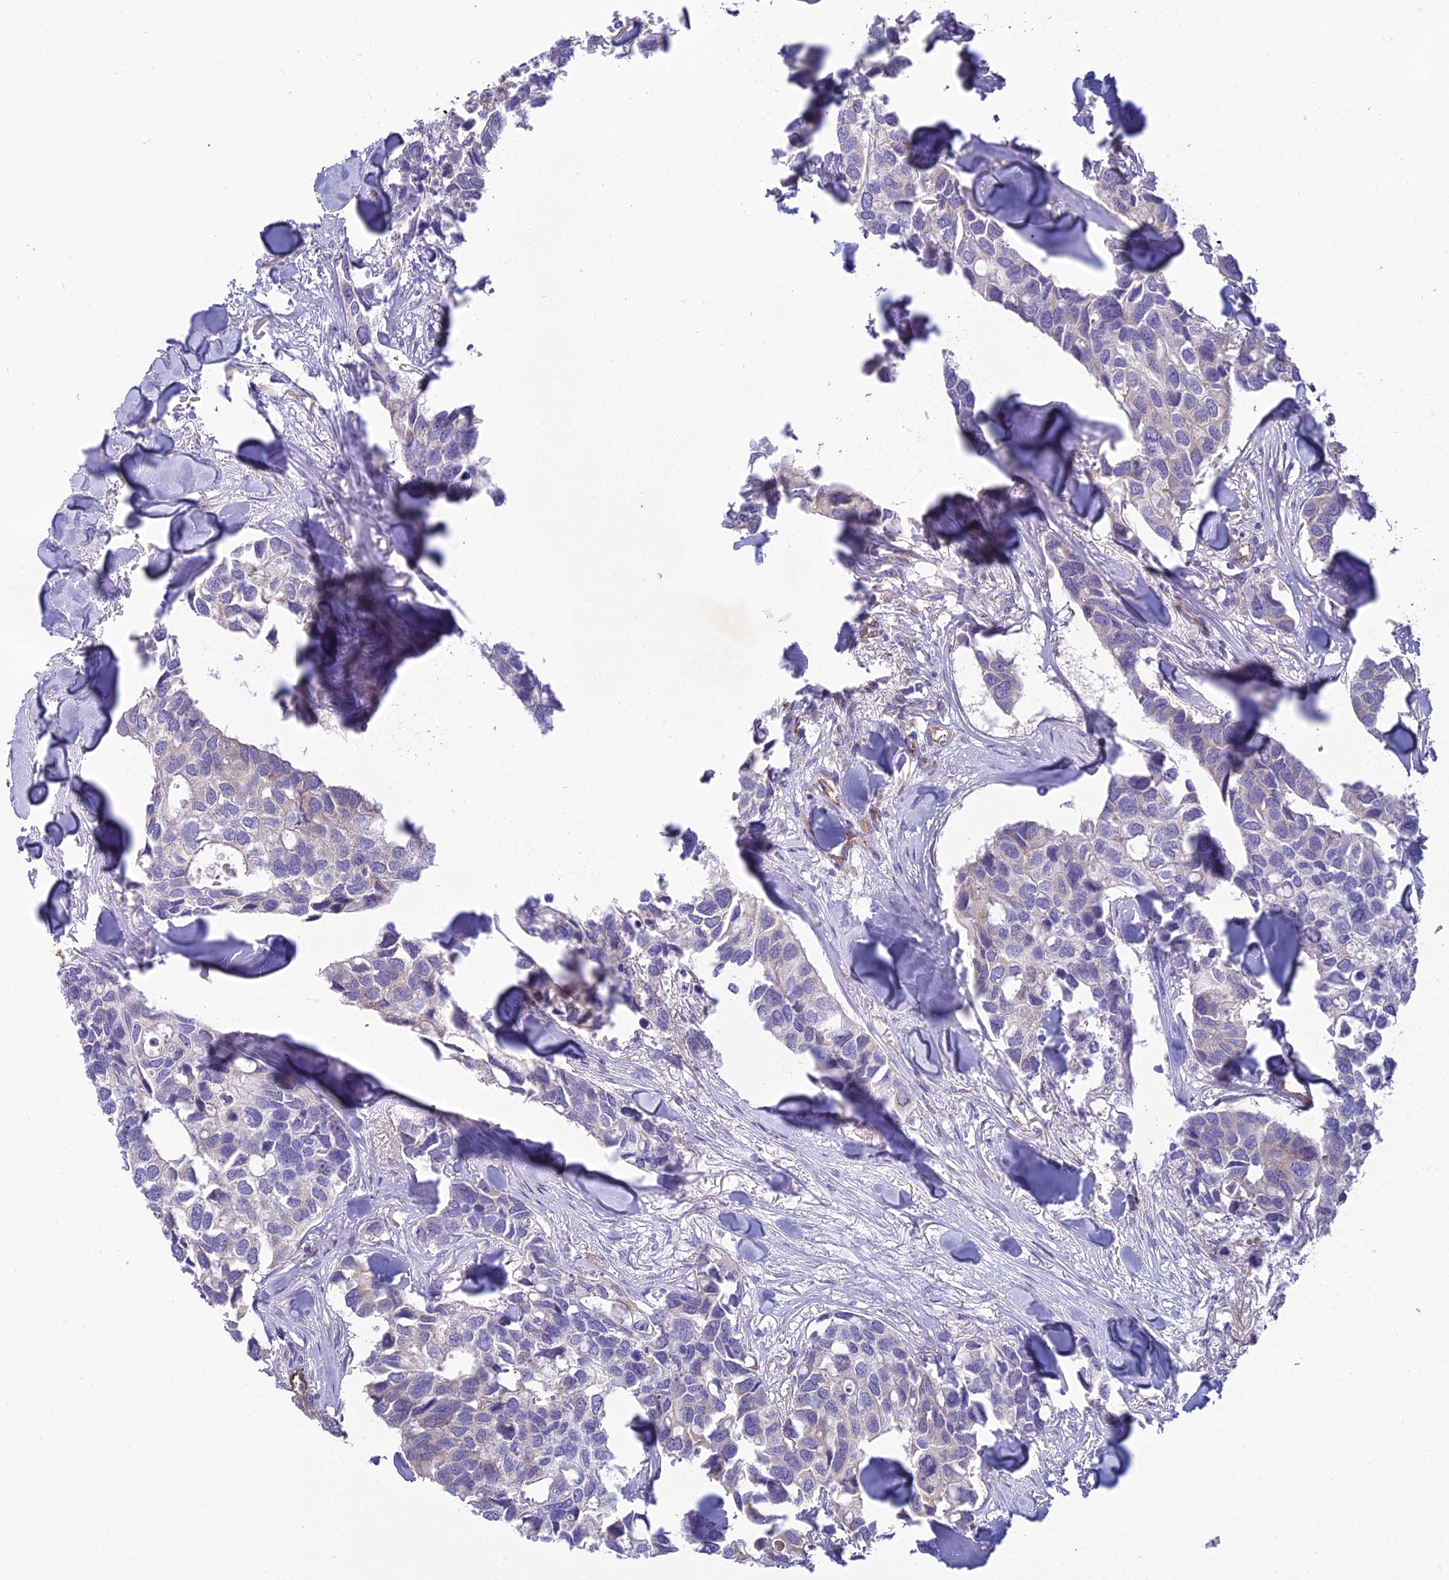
{"staining": {"intensity": "negative", "quantity": "none", "location": "none"}, "tissue": "breast cancer", "cell_type": "Tumor cells", "image_type": "cancer", "snomed": [{"axis": "morphology", "description": "Duct carcinoma"}, {"axis": "topography", "description": "Breast"}], "caption": "Human intraductal carcinoma (breast) stained for a protein using IHC reveals no positivity in tumor cells.", "gene": "DUS2", "patient": {"sex": "female", "age": 83}}